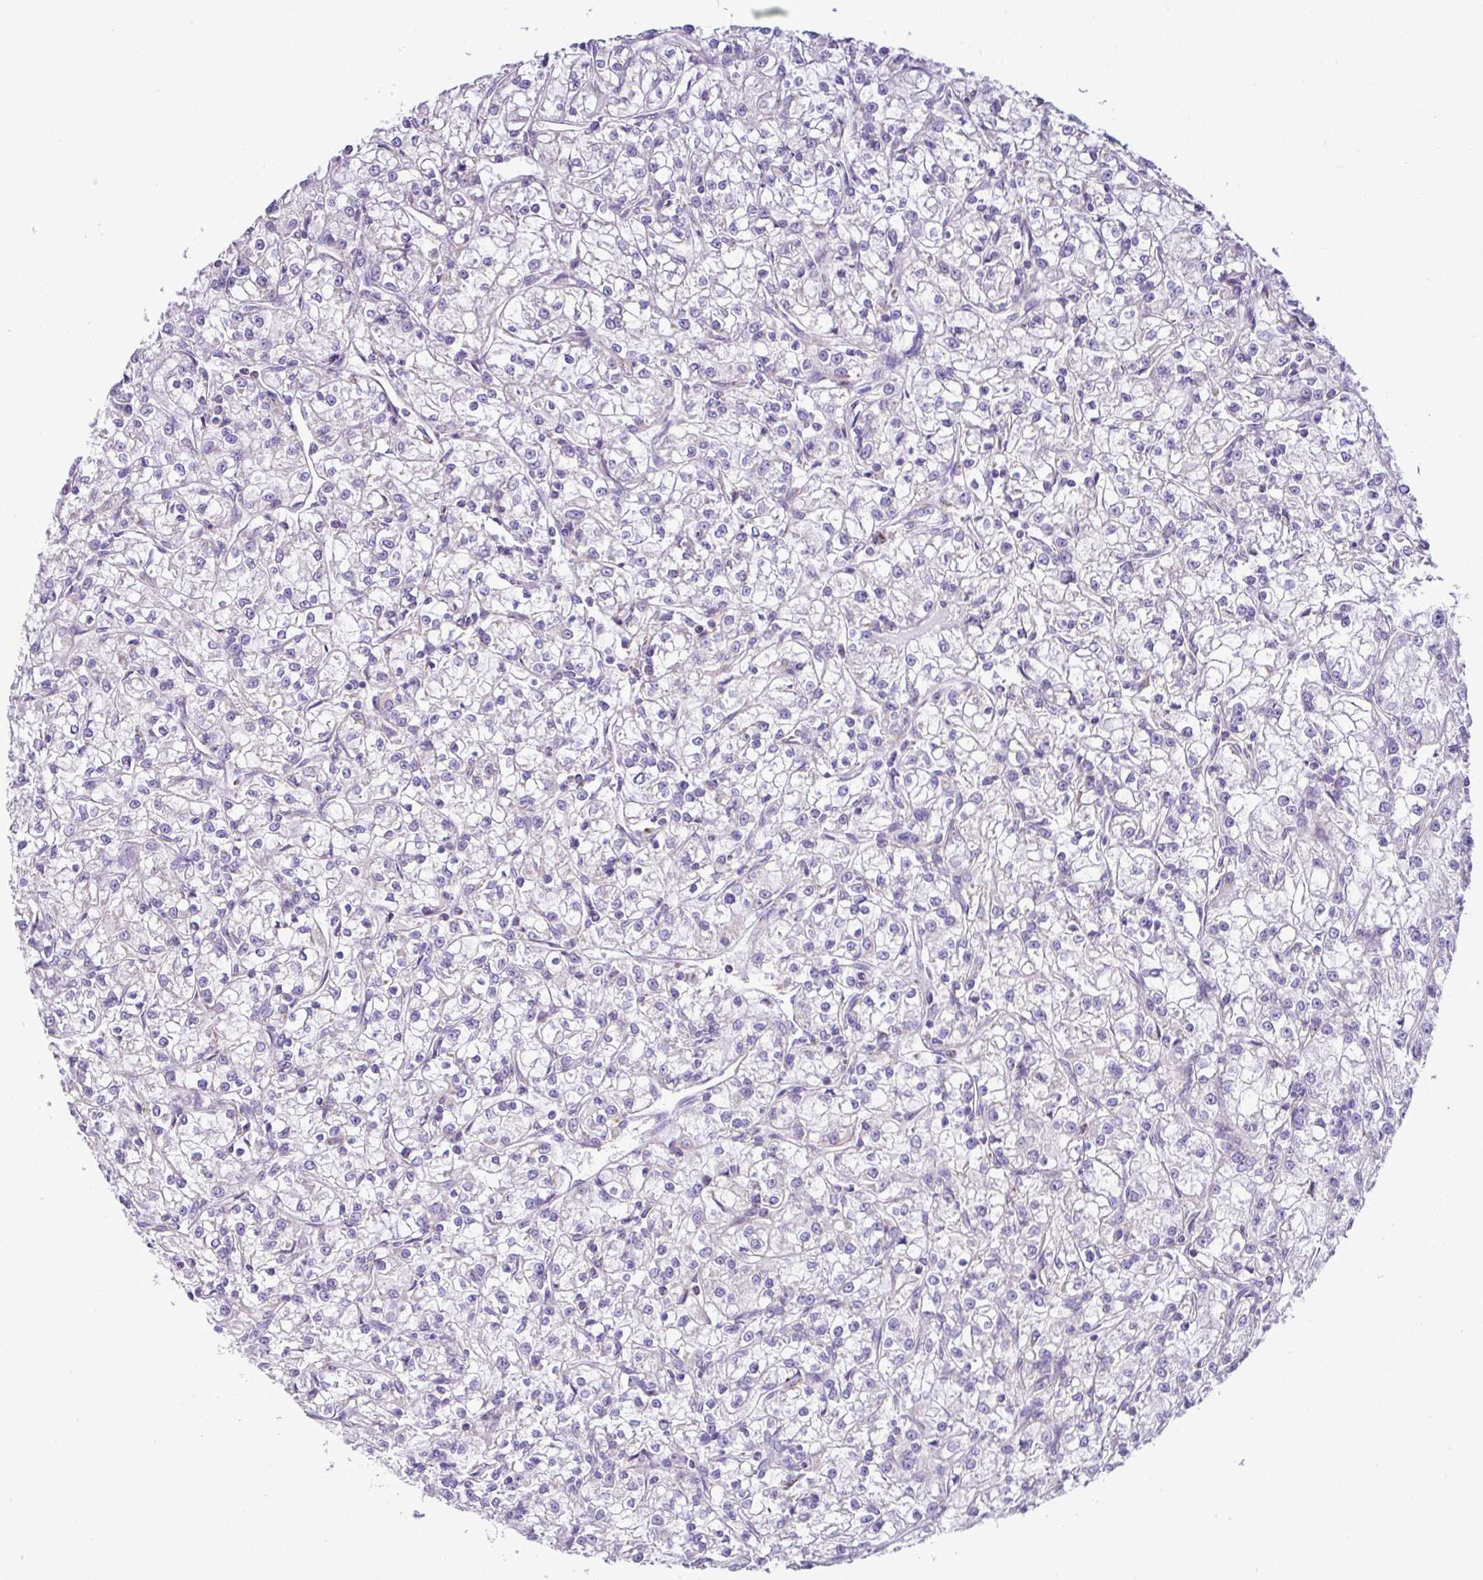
{"staining": {"intensity": "negative", "quantity": "none", "location": "none"}, "tissue": "renal cancer", "cell_type": "Tumor cells", "image_type": "cancer", "snomed": [{"axis": "morphology", "description": "Adenocarcinoma, NOS"}, {"axis": "topography", "description": "Kidney"}], "caption": "Tumor cells show no significant expression in renal adenocarcinoma.", "gene": "PGAP4", "patient": {"sex": "female", "age": 59}}